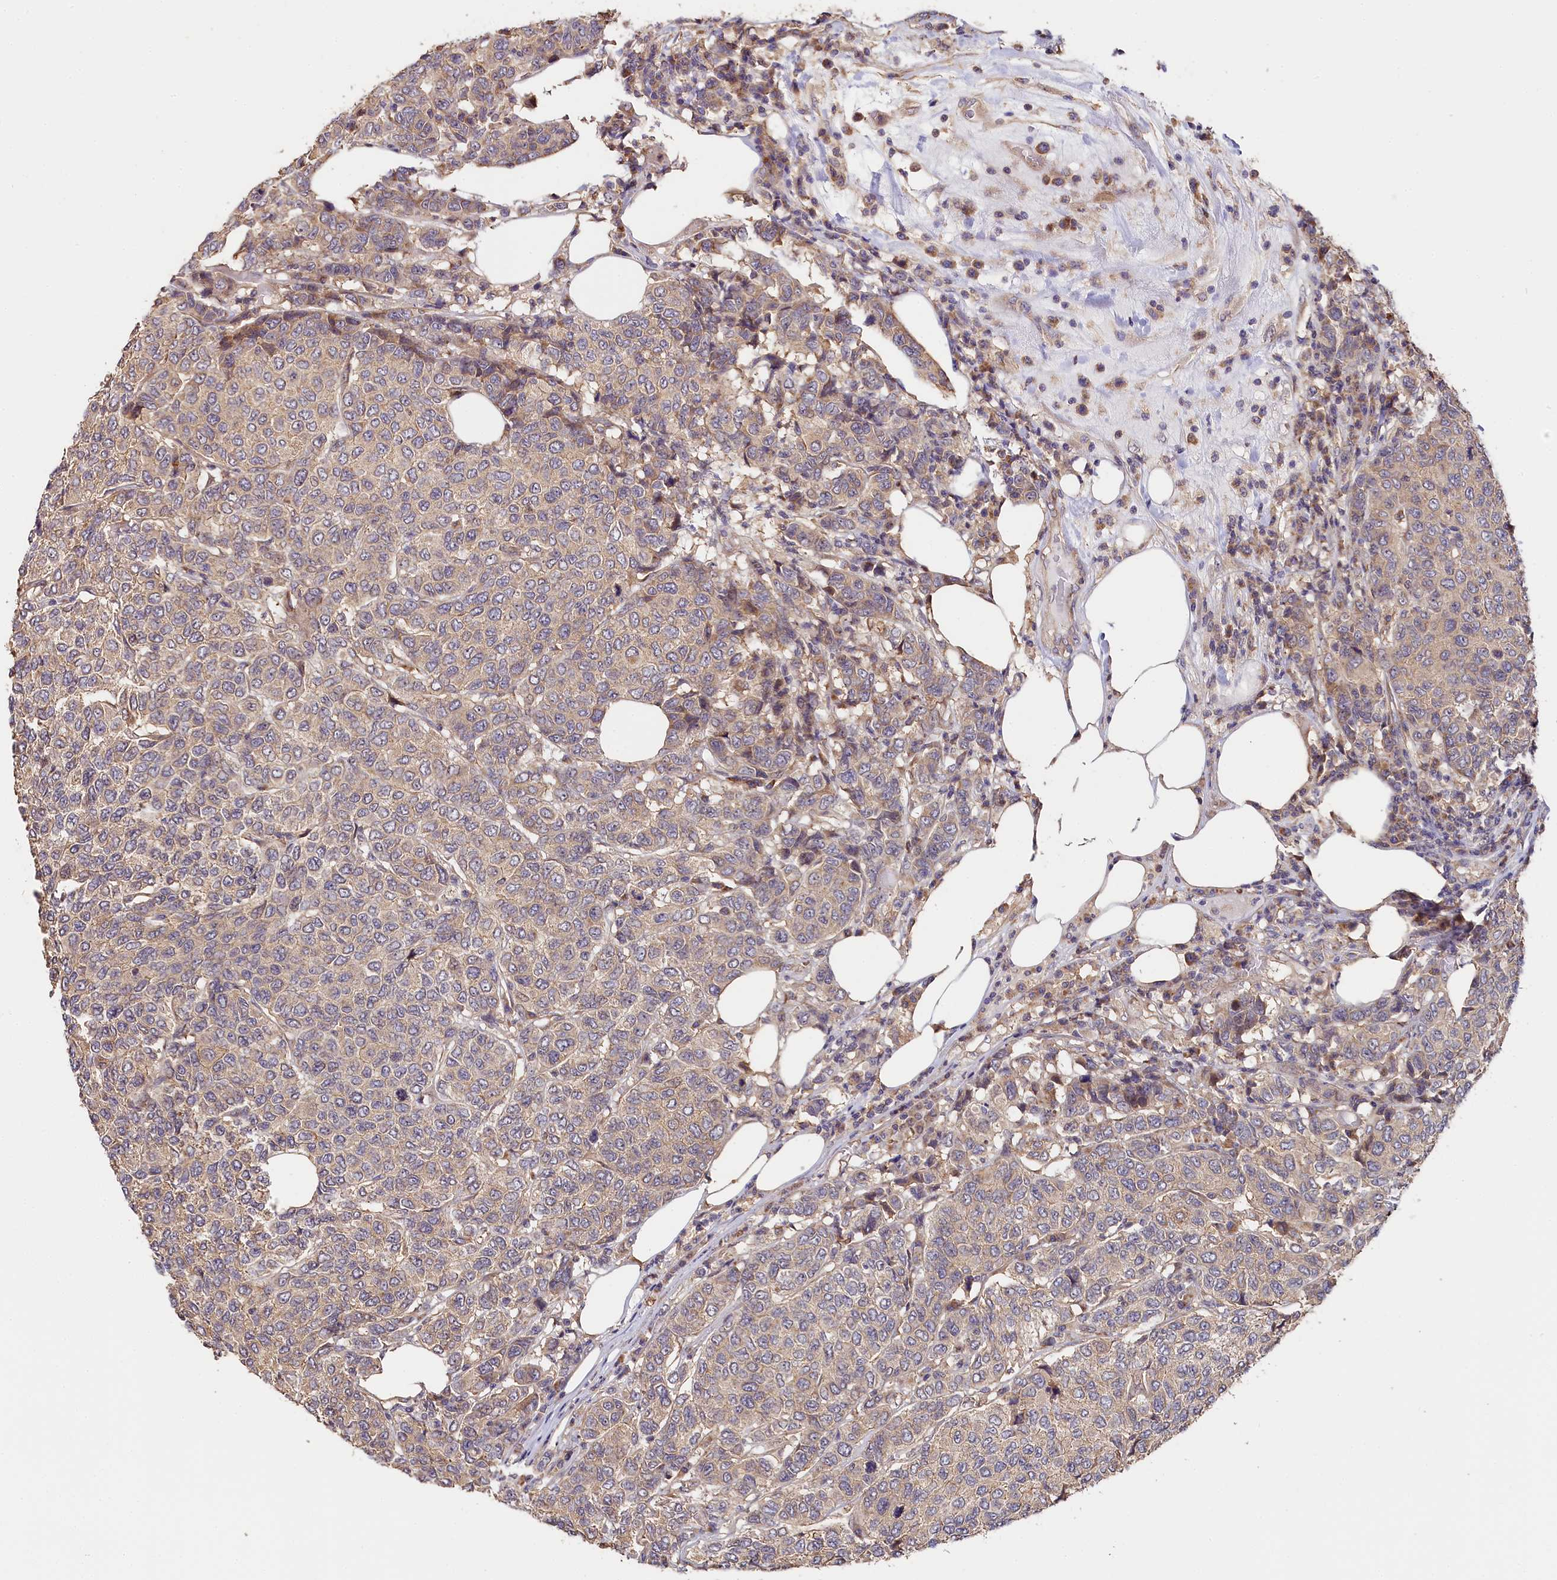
{"staining": {"intensity": "weak", "quantity": "<25%", "location": "cytoplasmic/membranous"}, "tissue": "breast cancer", "cell_type": "Tumor cells", "image_type": "cancer", "snomed": [{"axis": "morphology", "description": "Duct carcinoma"}, {"axis": "topography", "description": "Breast"}], "caption": "DAB (3,3'-diaminobenzidine) immunohistochemical staining of infiltrating ductal carcinoma (breast) exhibits no significant staining in tumor cells.", "gene": "KATNB1", "patient": {"sex": "female", "age": 55}}